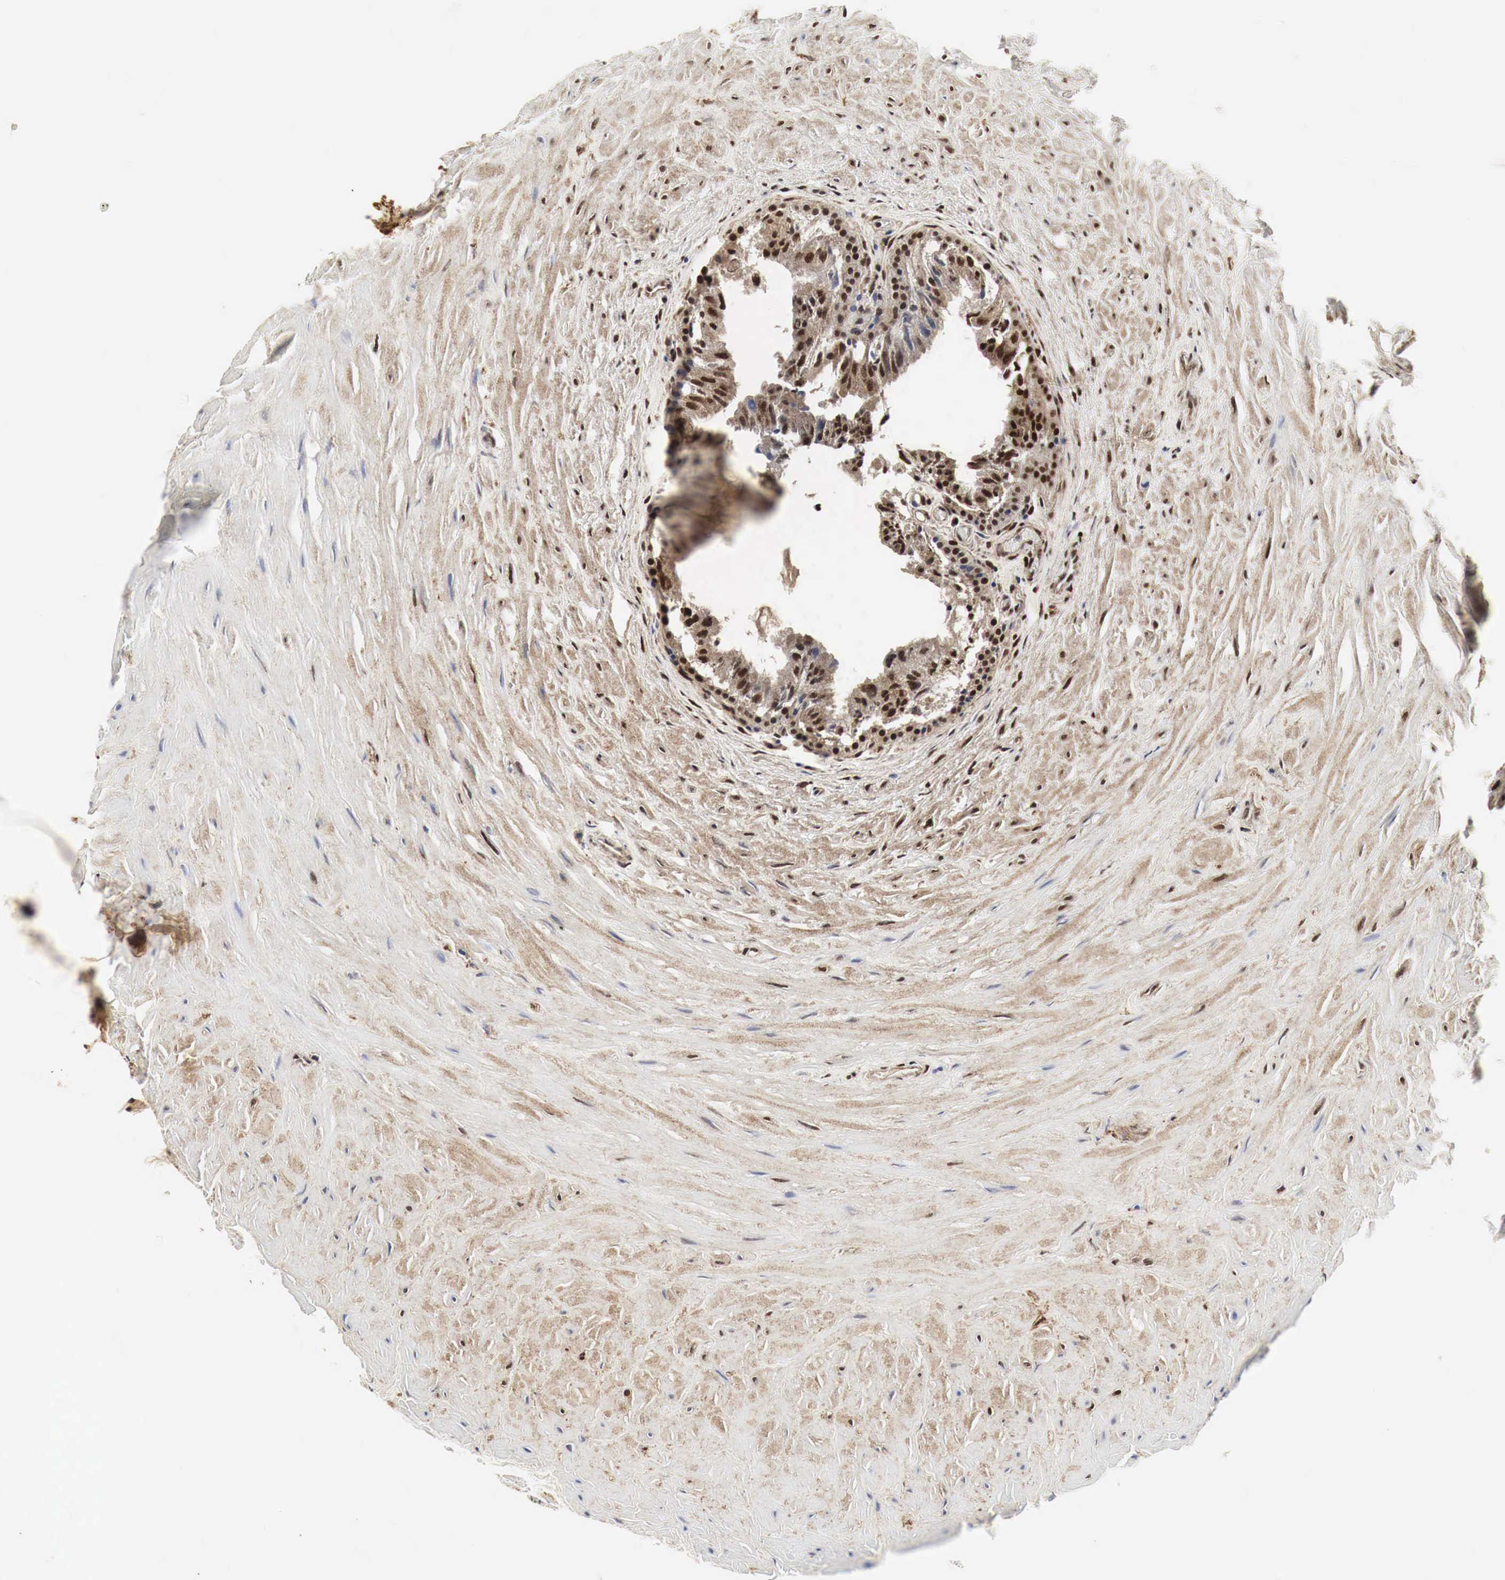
{"staining": {"intensity": "strong", "quantity": ">75%", "location": "nuclear"}, "tissue": "epididymis", "cell_type": "Glandular cells", "image_type": "normal", "snomed": [{"axis": "morphology", "description": "Normal tissue, NOS"}, {"axis": "topography", "description": "Epididymis"}], "caption": "A high amount of strong nuclear staining is appreciated in approximately >75% of glandular cells in unremarkable epididymis.", "gene": "SPIN1", "patient": {"sex": "male", "age": 35}}